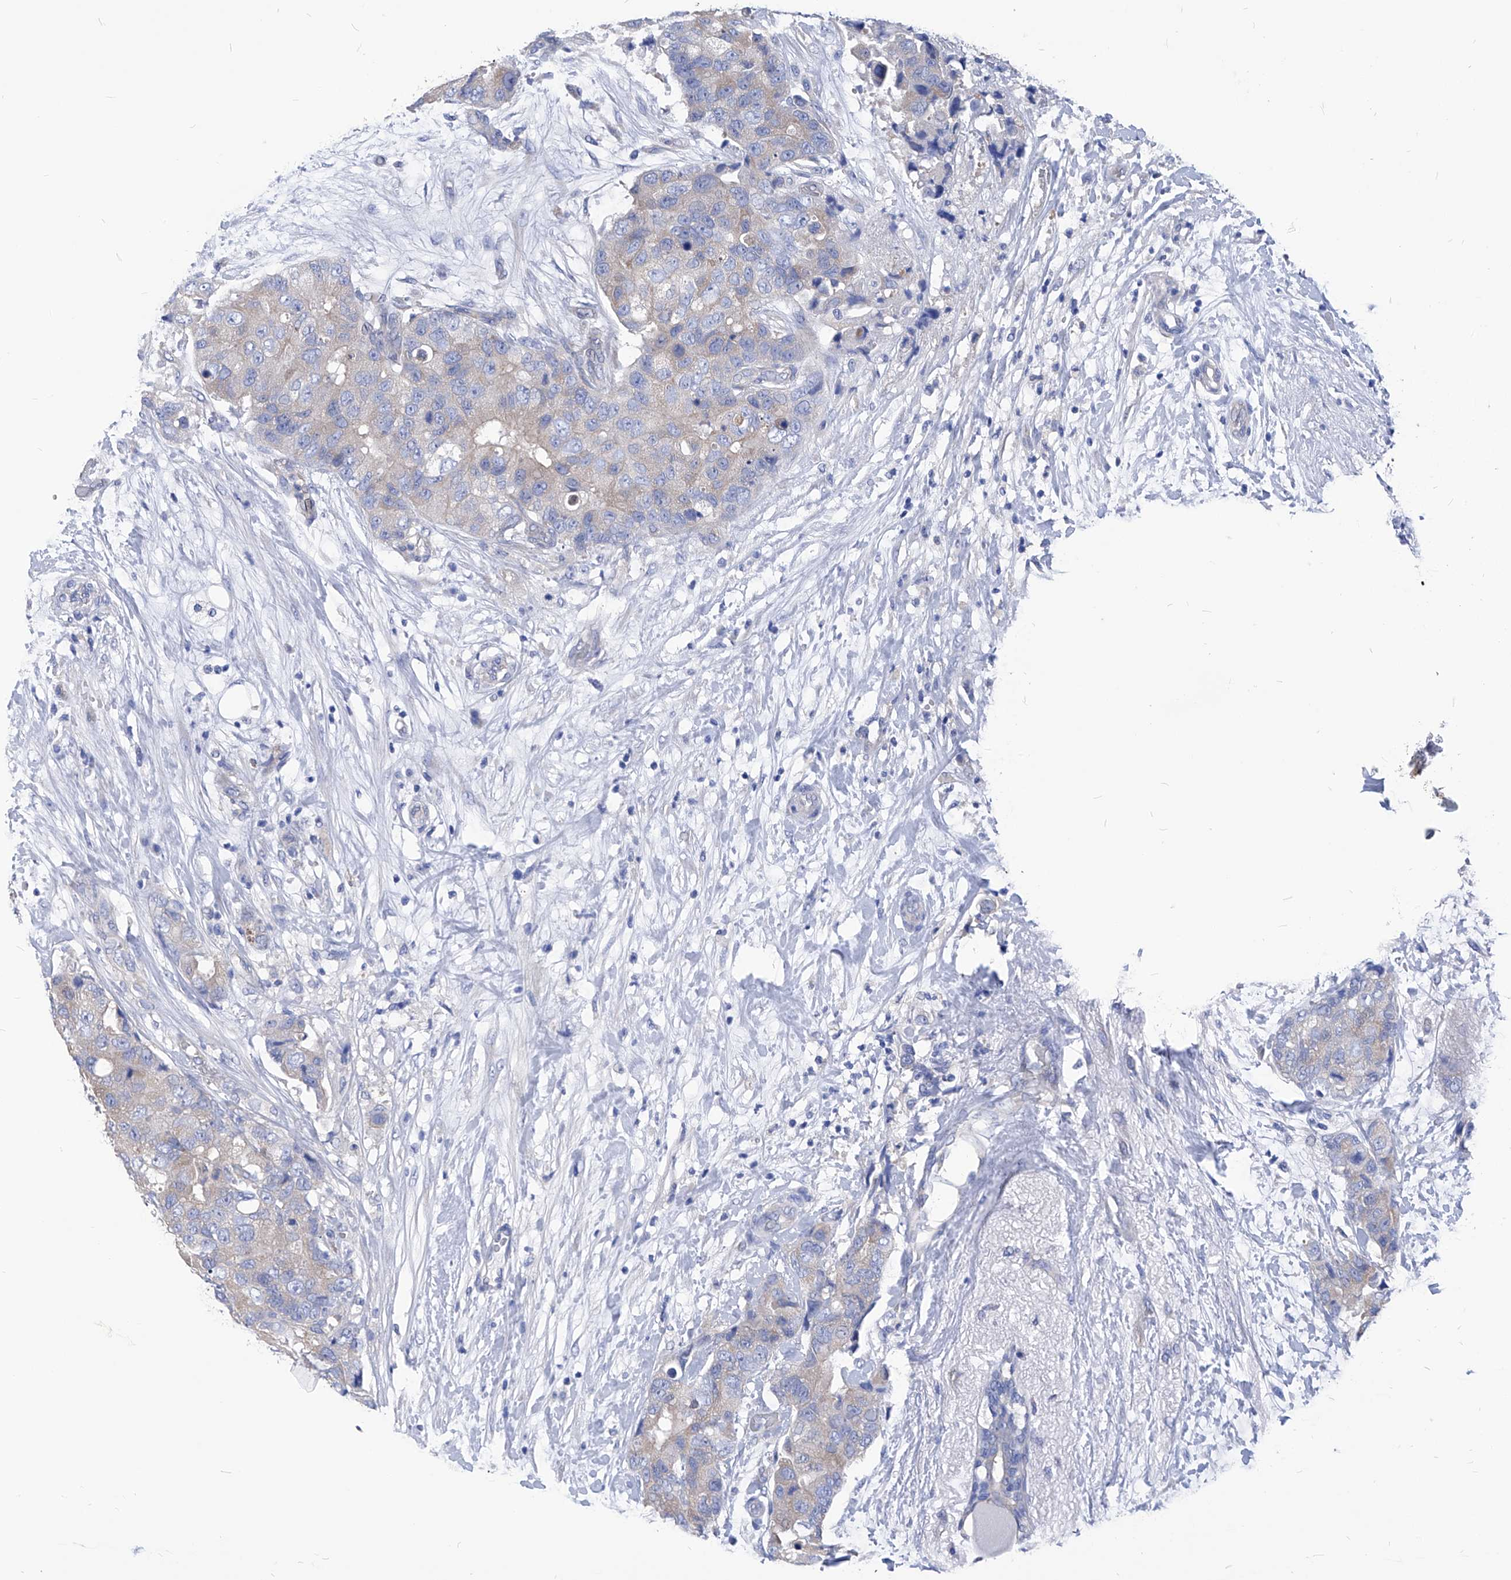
{"staining": {"intensity": "weak", "quantity": "25%-75%", "location": "cytoplasmic/membranous"}, "tissue": "breast cancer", "cell_type": "Tumor cells", "image_type": "cancer", "snomed": [{"axis": "morphology", "description": "Duct carcinoma"}, {"axis": "topography", "description": "Breast"}], "caption": "IHC histopathology image of breast cancer (infiltrating ductal carcinoma) stained for a protein (brown), which reveals low levels of weak cytoplasmic/membranous expression in about 25%-75% of tumor cells.", "gene": "XPNPEP1", "patient": {"sex": "female", "age": 62}}